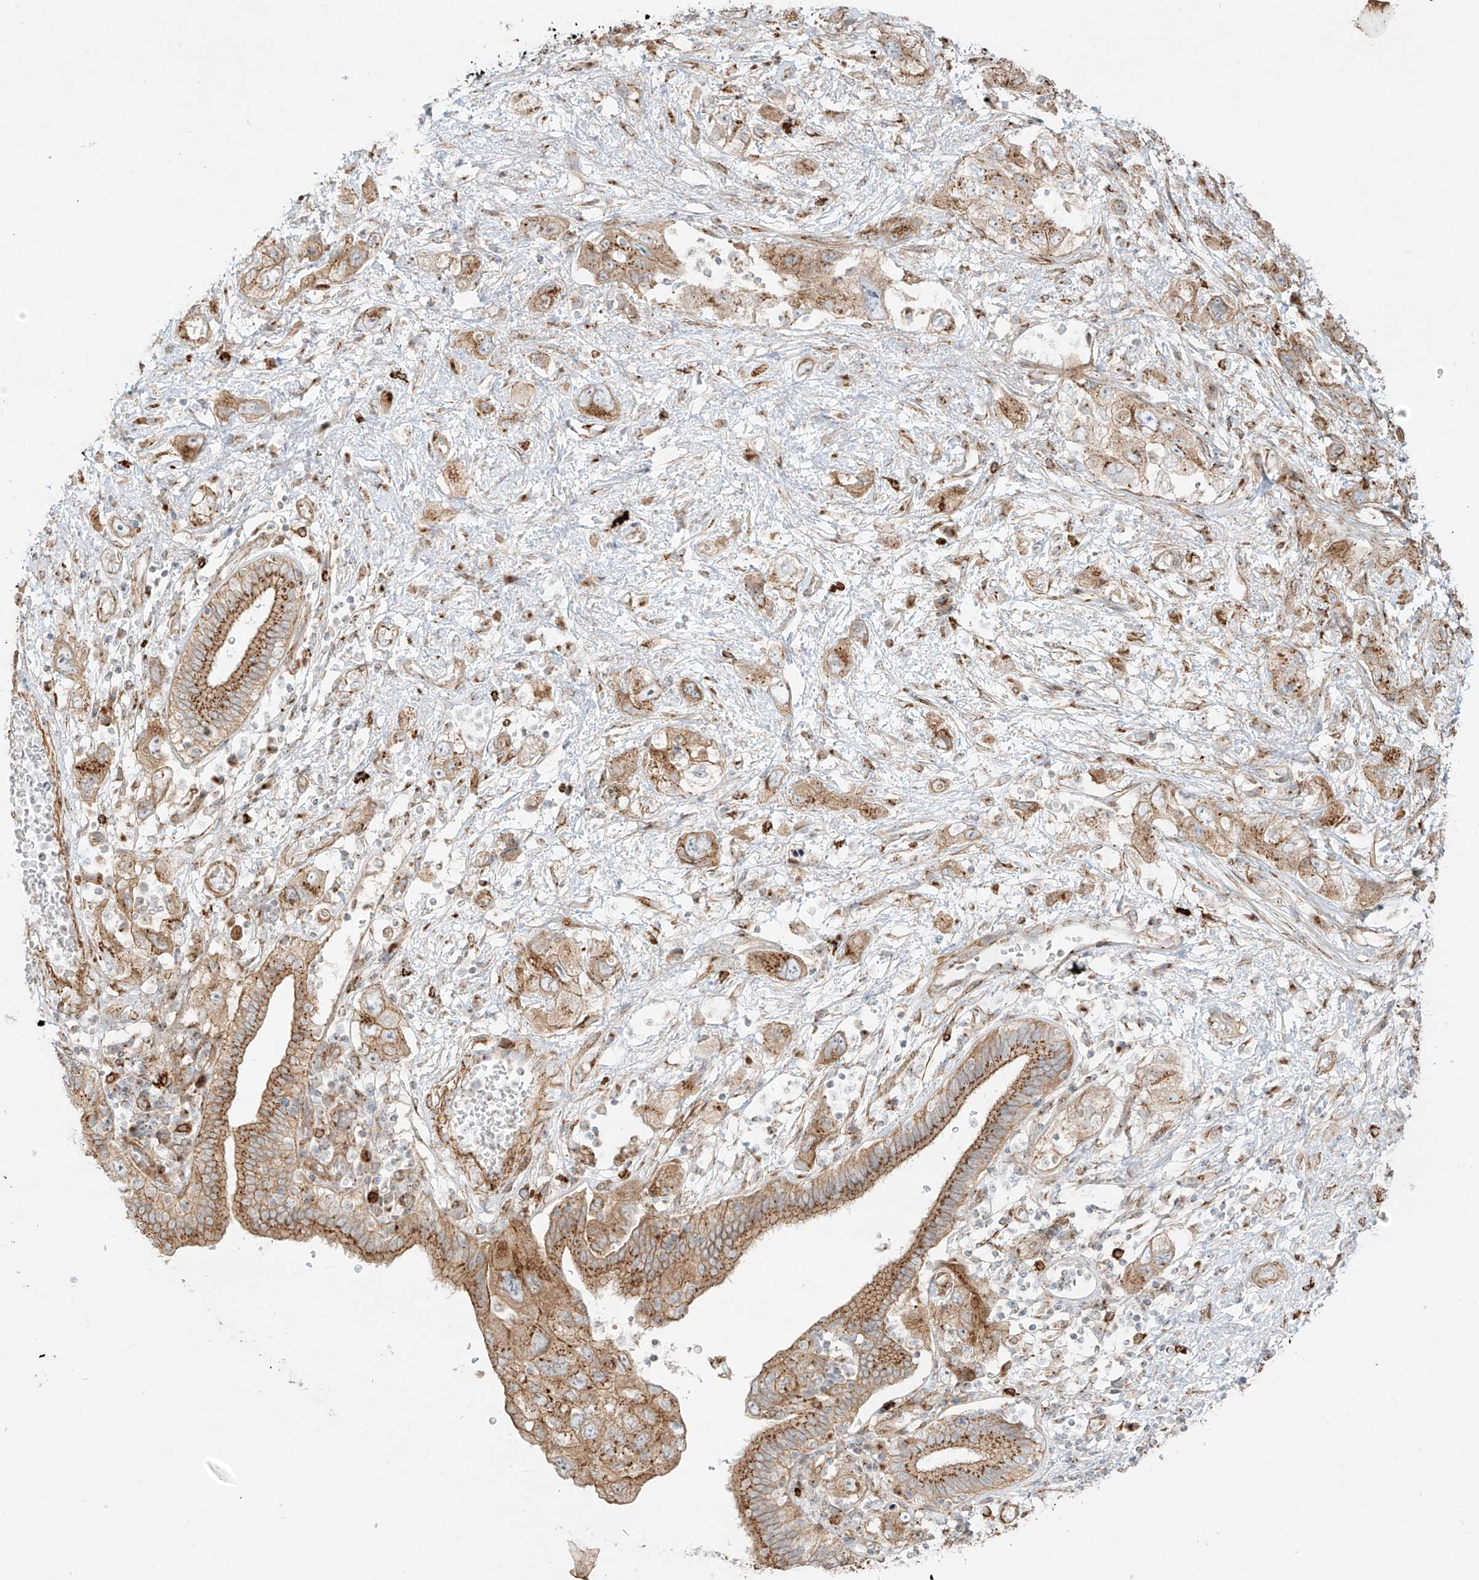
{"staining": {"intensity": "moderate", "quantity": ">75%", "location": "cytoplasmic/membranous"}, "tissue": "pancreatic cancer", "cell_type": "Tumor cells", "image_type": "cancer", "snomed": [{"axis": "morphology", "description": "Adenocarcinoma, NOS"}, {"axis": "topography", "description": "Pancreas"}], "caption": "Human pancreatic cancer stained with a protein marker displays moderate staining in tumor cells.", "gene": "ZNF287", "patient": {"sex": "female", "age": 73}}